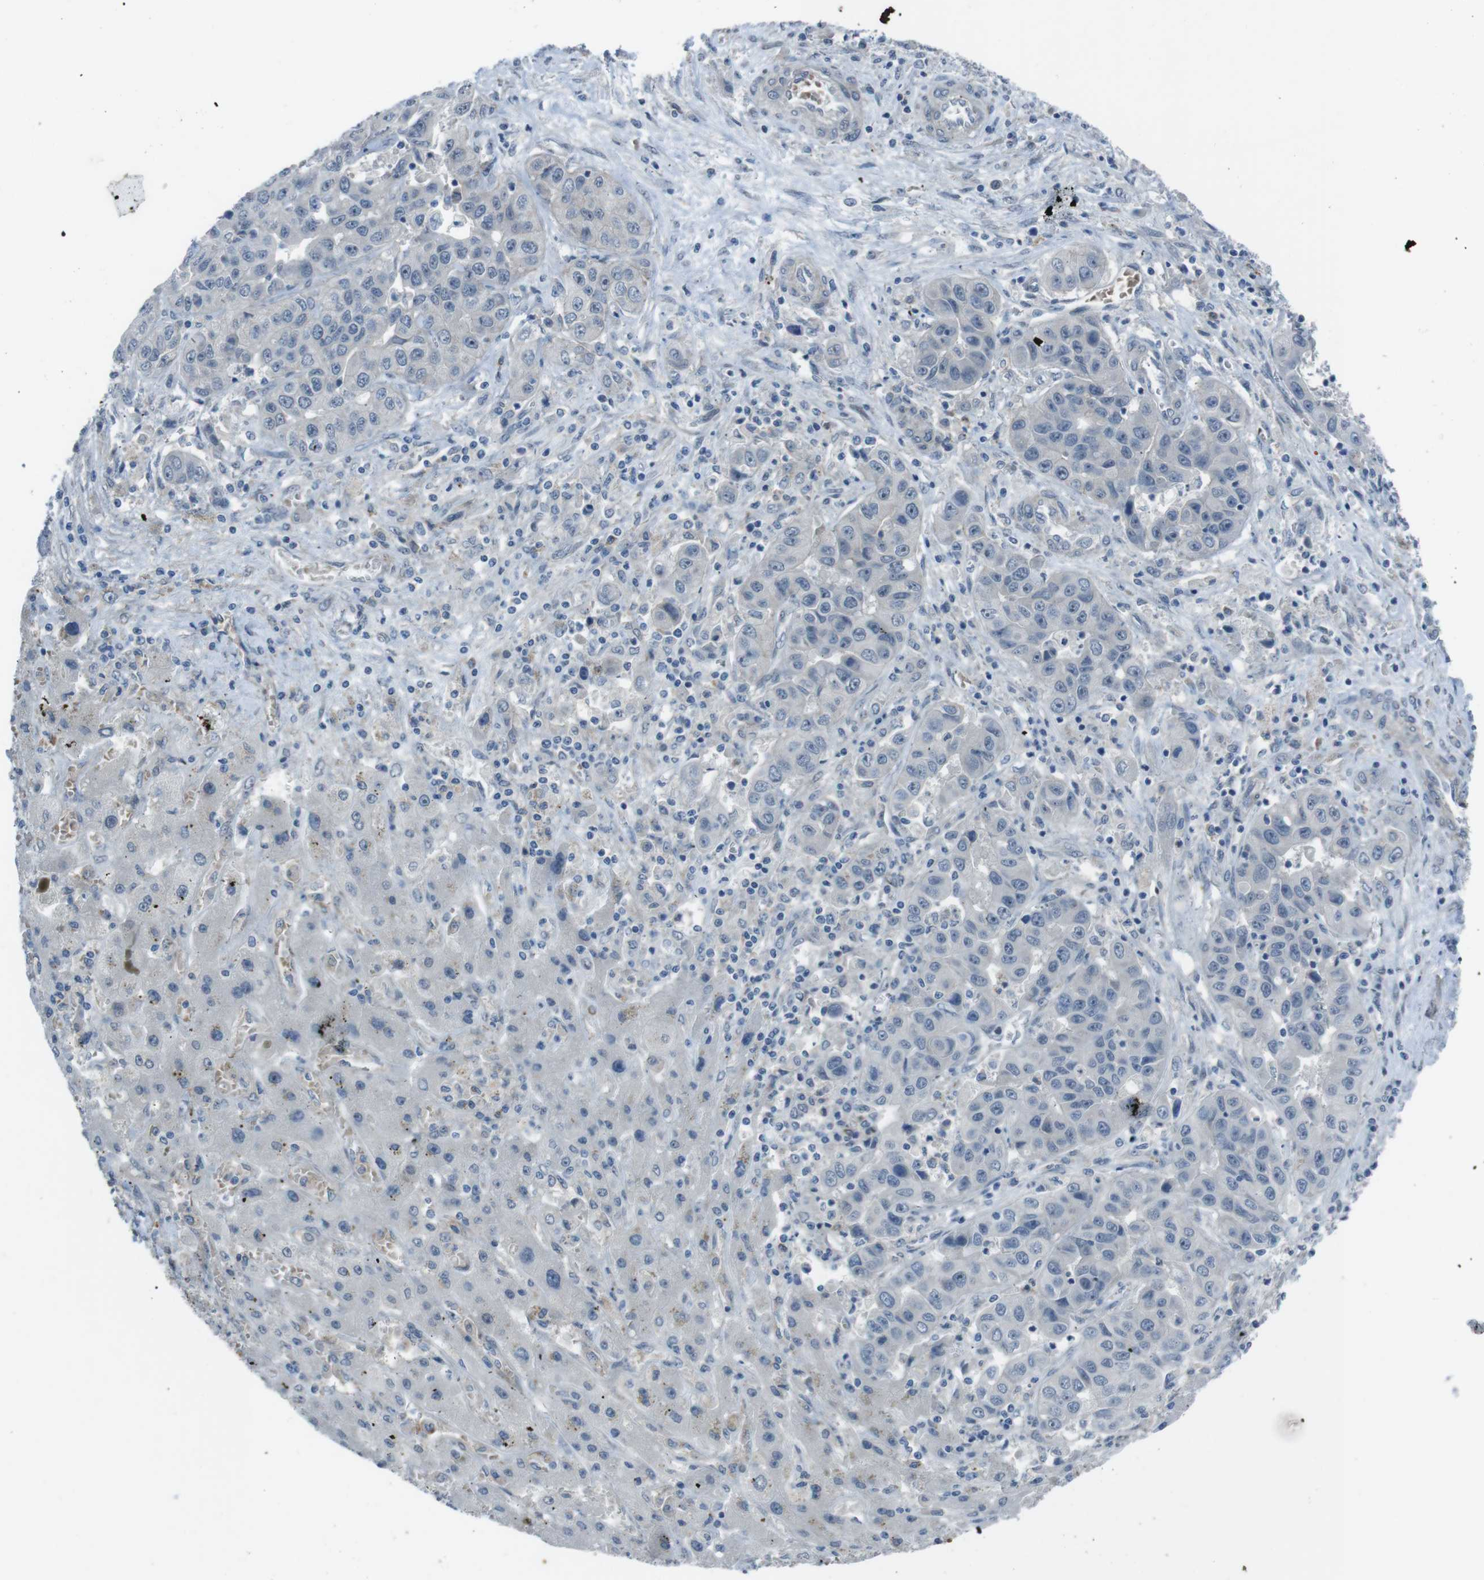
{"staining": {"intensity": "negative", "quantity": "none", "location": "none"}, "tissue": "liver cancer", "cell_type": "Tumor cells", "image_type": "cancer", "snomed": [{"axis": "morphology", "description": "Cholangiocarcinoma"}, {"axis": "topography", "description": "Liver"}], "caption": "Histopathology image shows no significant protein expression in tumor cells of liver cancer. (Stains: DAB (3,3'-diaminobenzidine) immunohistochemistry (IHC) with hematoxylin counter stain, Microscopy: brightfield microscopy at high magnification).", "gene": "ANK2", "patient": {"sex": "female", "age": 52}}